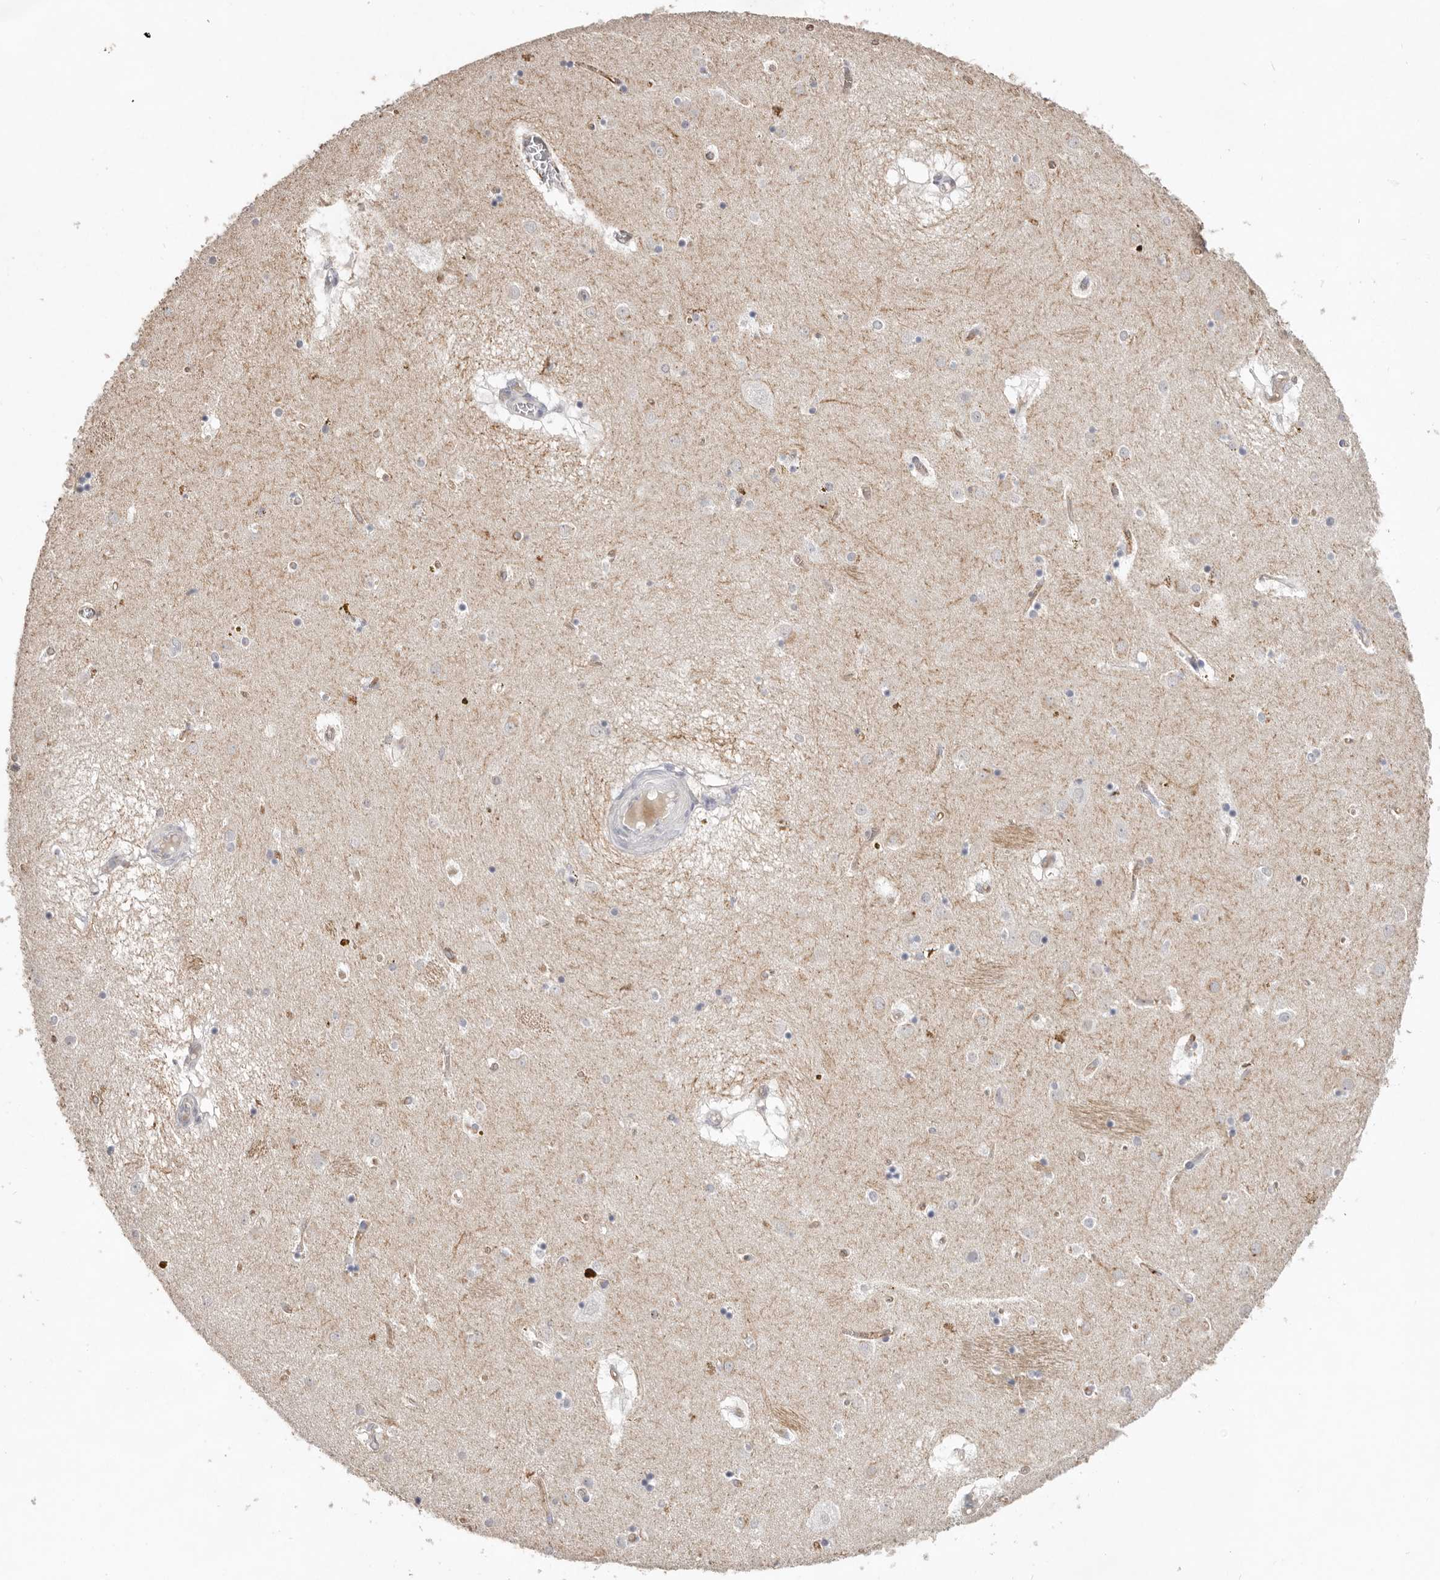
{"staining": {"intensity": "negative", "quantity": "none", "location": "none"}, "tissue": "caudate", "cell_type": "Glial cells", "image_type": "normal", "snomed": [{"axis": "morphology", "description": "Normal tissue, NOS"}, {"axis": "topography", "description": "Lateral ventricle wall"}], "caption": "IHC of benign caudate shows no staining in glial cells. (DAB (3,3'-diaminobenzidine) immunohistochemistry with hematoxylin counter stain).", "gene": "ZYG11B", "patient": {"sex": "male", "age": 70}}